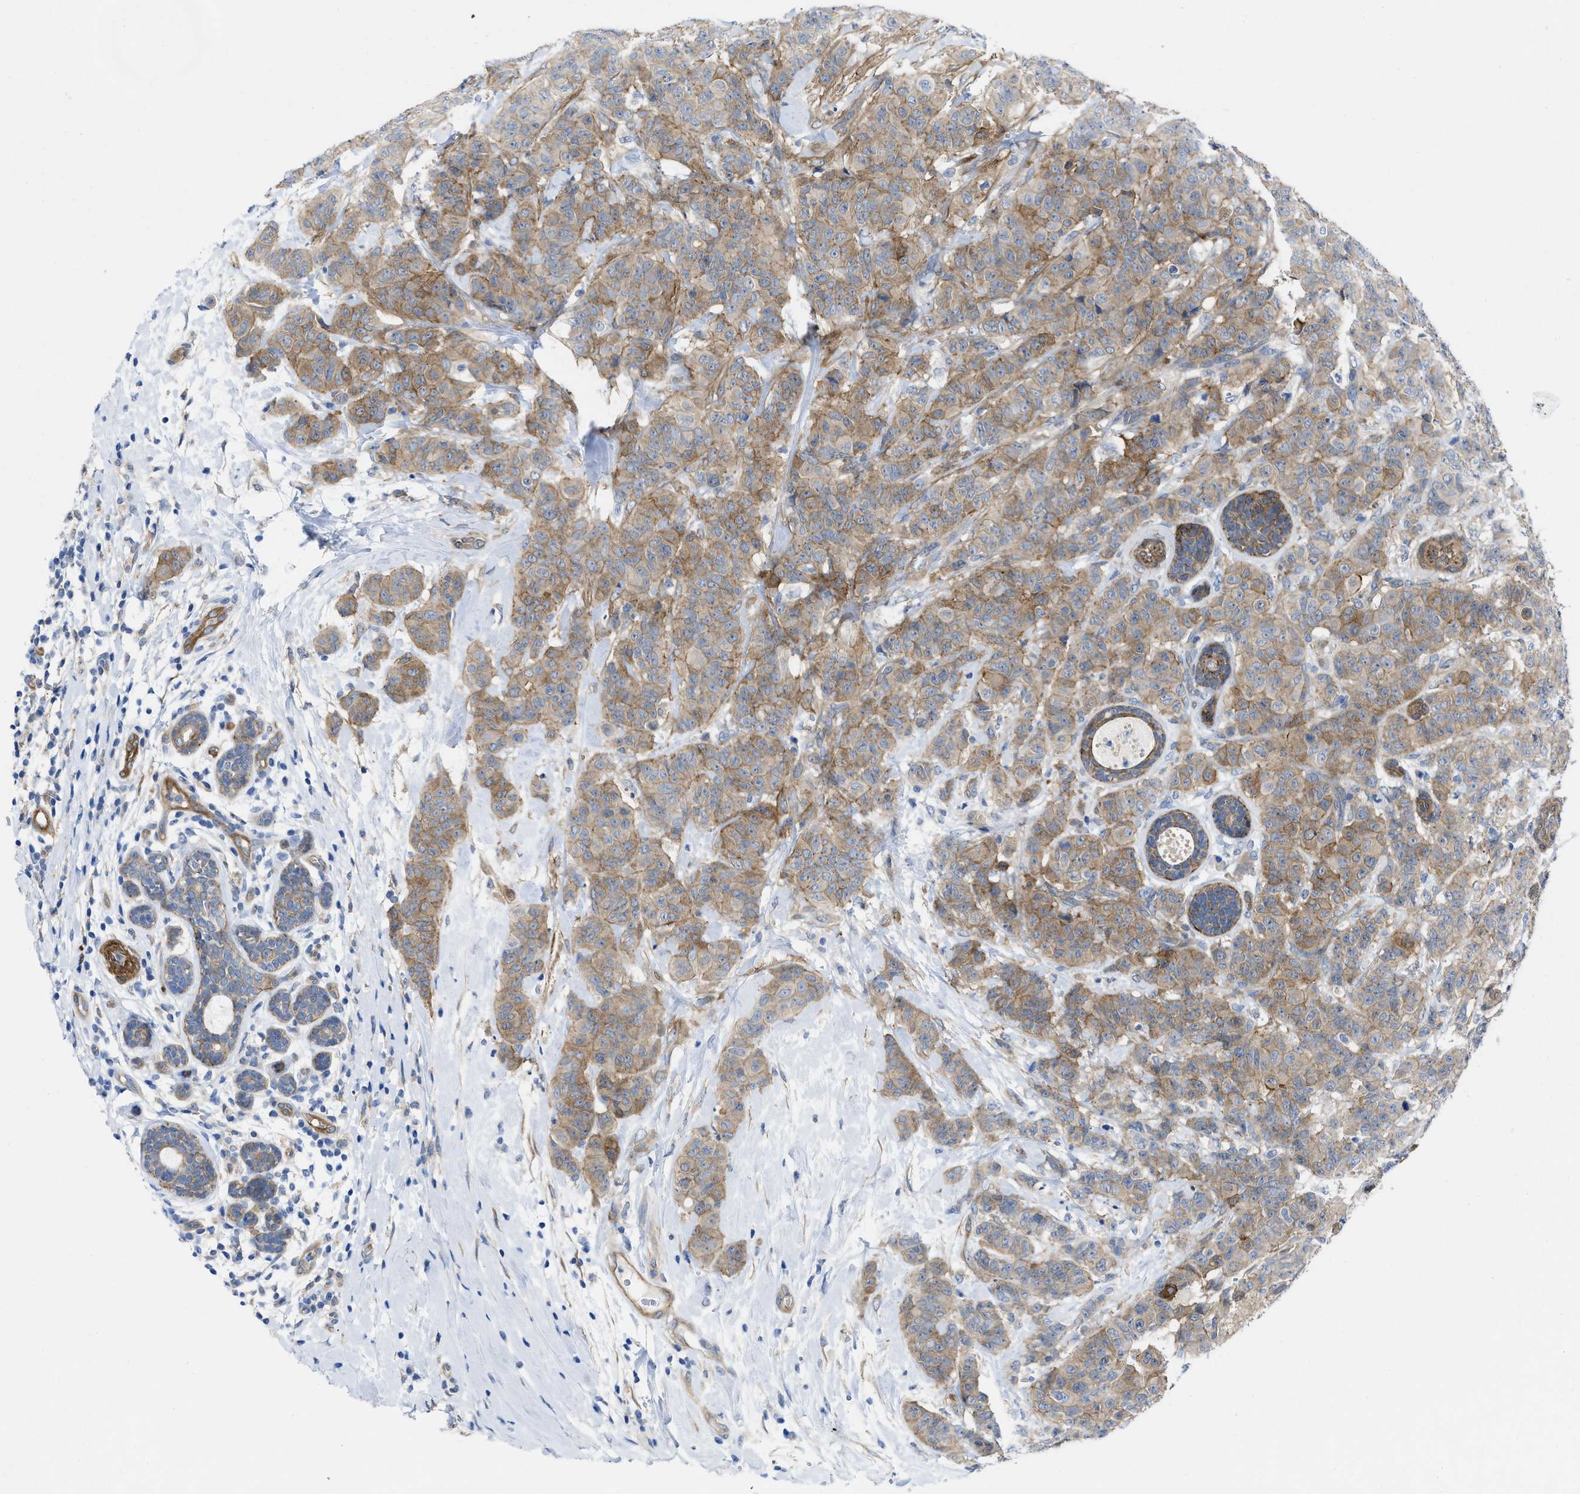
{"staining": {"intensity": "moderate", "quantity": ">75%", "location": "cytoplasmic/membranous"}, "tissue": "breast cancer", "cell_type": "Tumor cells", "image_type": "cancer", "snomed": [{"axis": "morphology", "description": "Normal tissue, NOS"}, {"axis": "morphology", "description": "Duct carcinoma"}, {"axis": "topography", "description": "Breast"}], "caption": "A high-resolution histopathology image shows IHC staining of infiltrating ductal carcinoma (breast), which displays moderate cytoplasmic/membranous expression in approximately >75% of tumor cells. The staining was performed using DAB, with brown indicating positive protein expression. Nuclei are stained blue with hematoxylin.", "gene": "PDLIM5", "patient": {"sex": "female", "age": 40}}